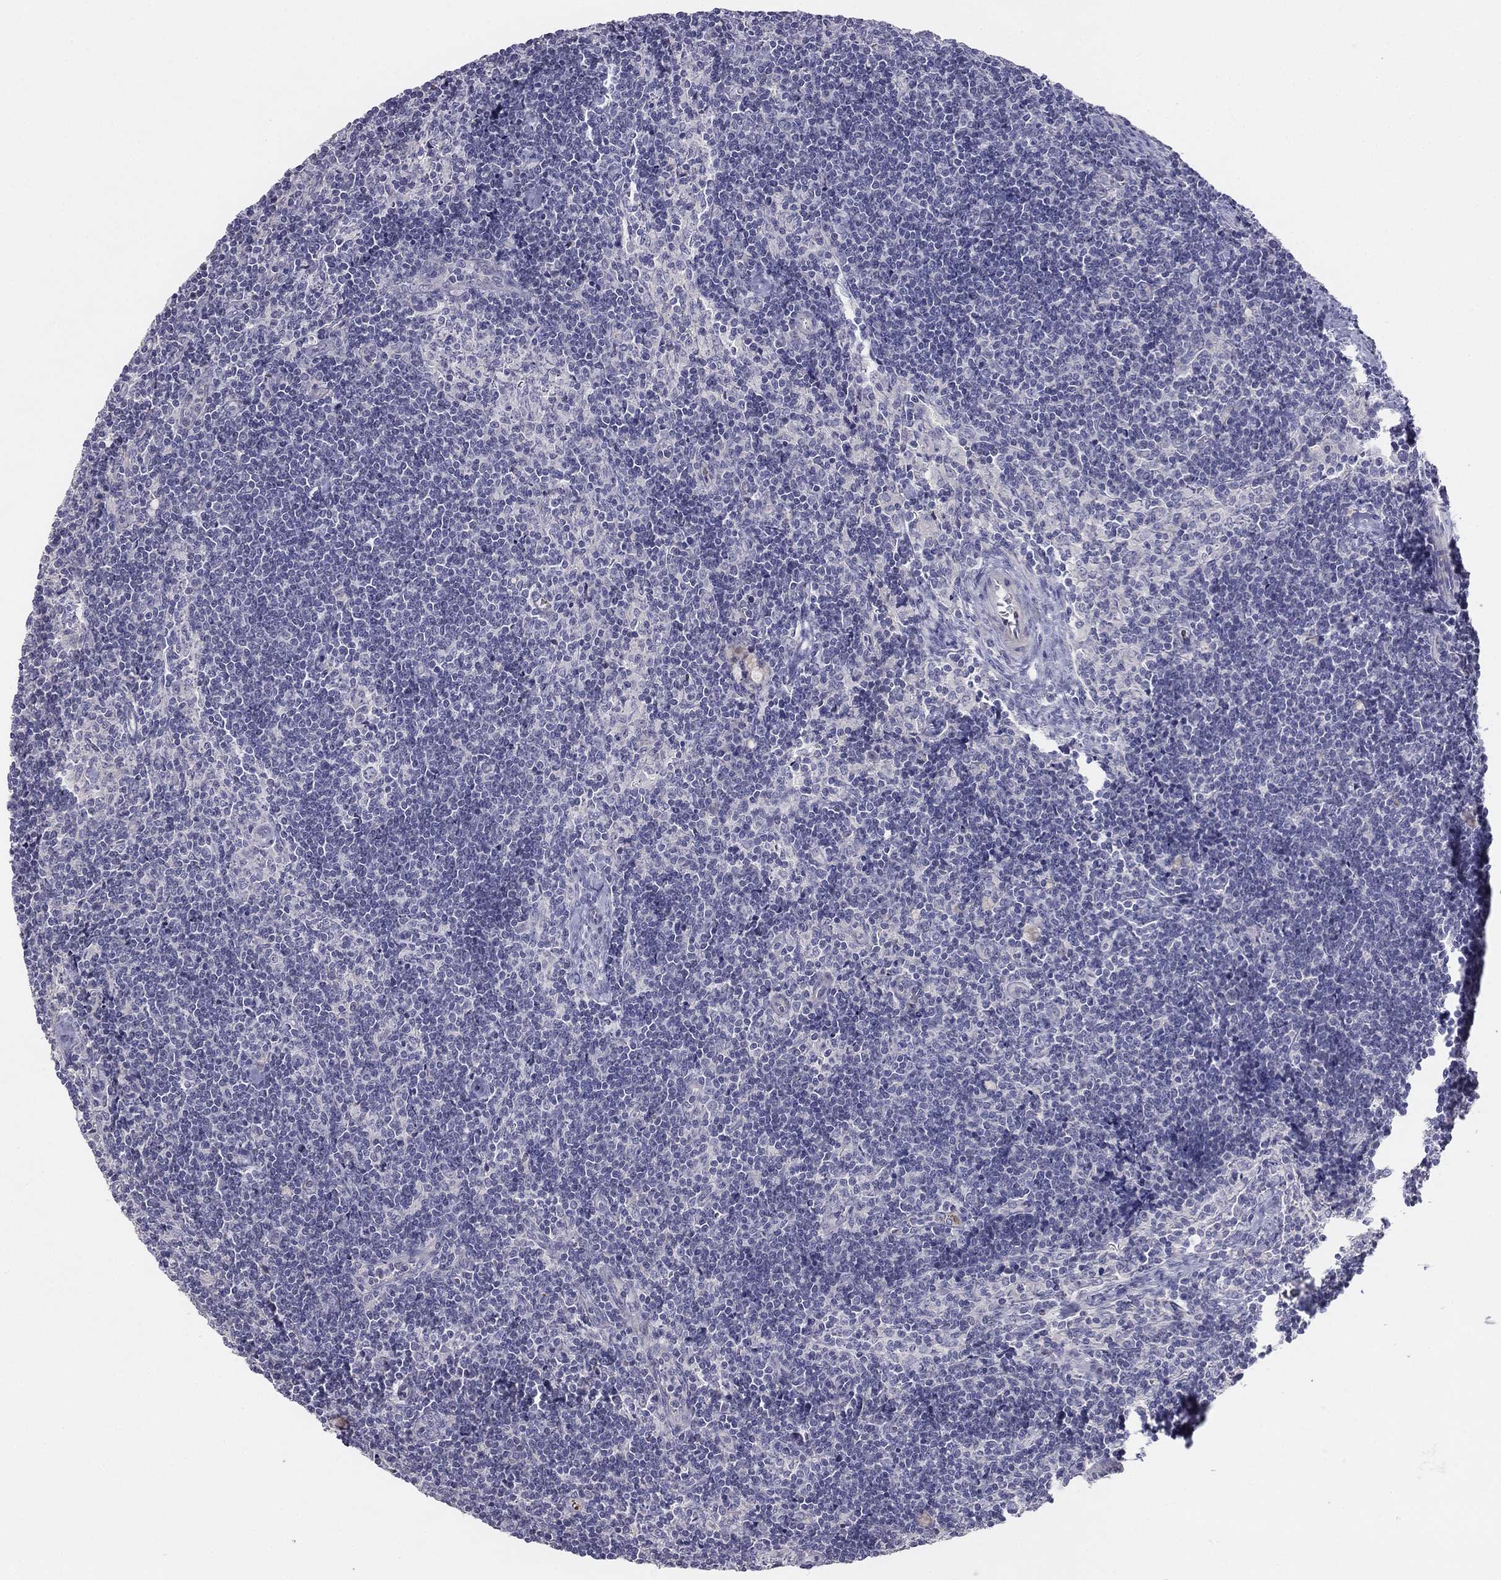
{"staining": {"intensity": "negative", "quantity": "none", "location": "none"}, "tissue": "lymph node", "cell_type": "Germinal center cells", "image_type": "normal", "snomed": [{"axis": "morphology", "description": "Normal tissue, NOS"}, {"axis": "topography", "description": "Lymph node"}], "caption": "High power microscopy micrograph of an immunohistochemistry (IHC) histopathology image of normal lymph node, revealing no significant positivity in germinal center cells.", "gene": "MGAT4C", "patient": {"sex": "female", "age": 51}}